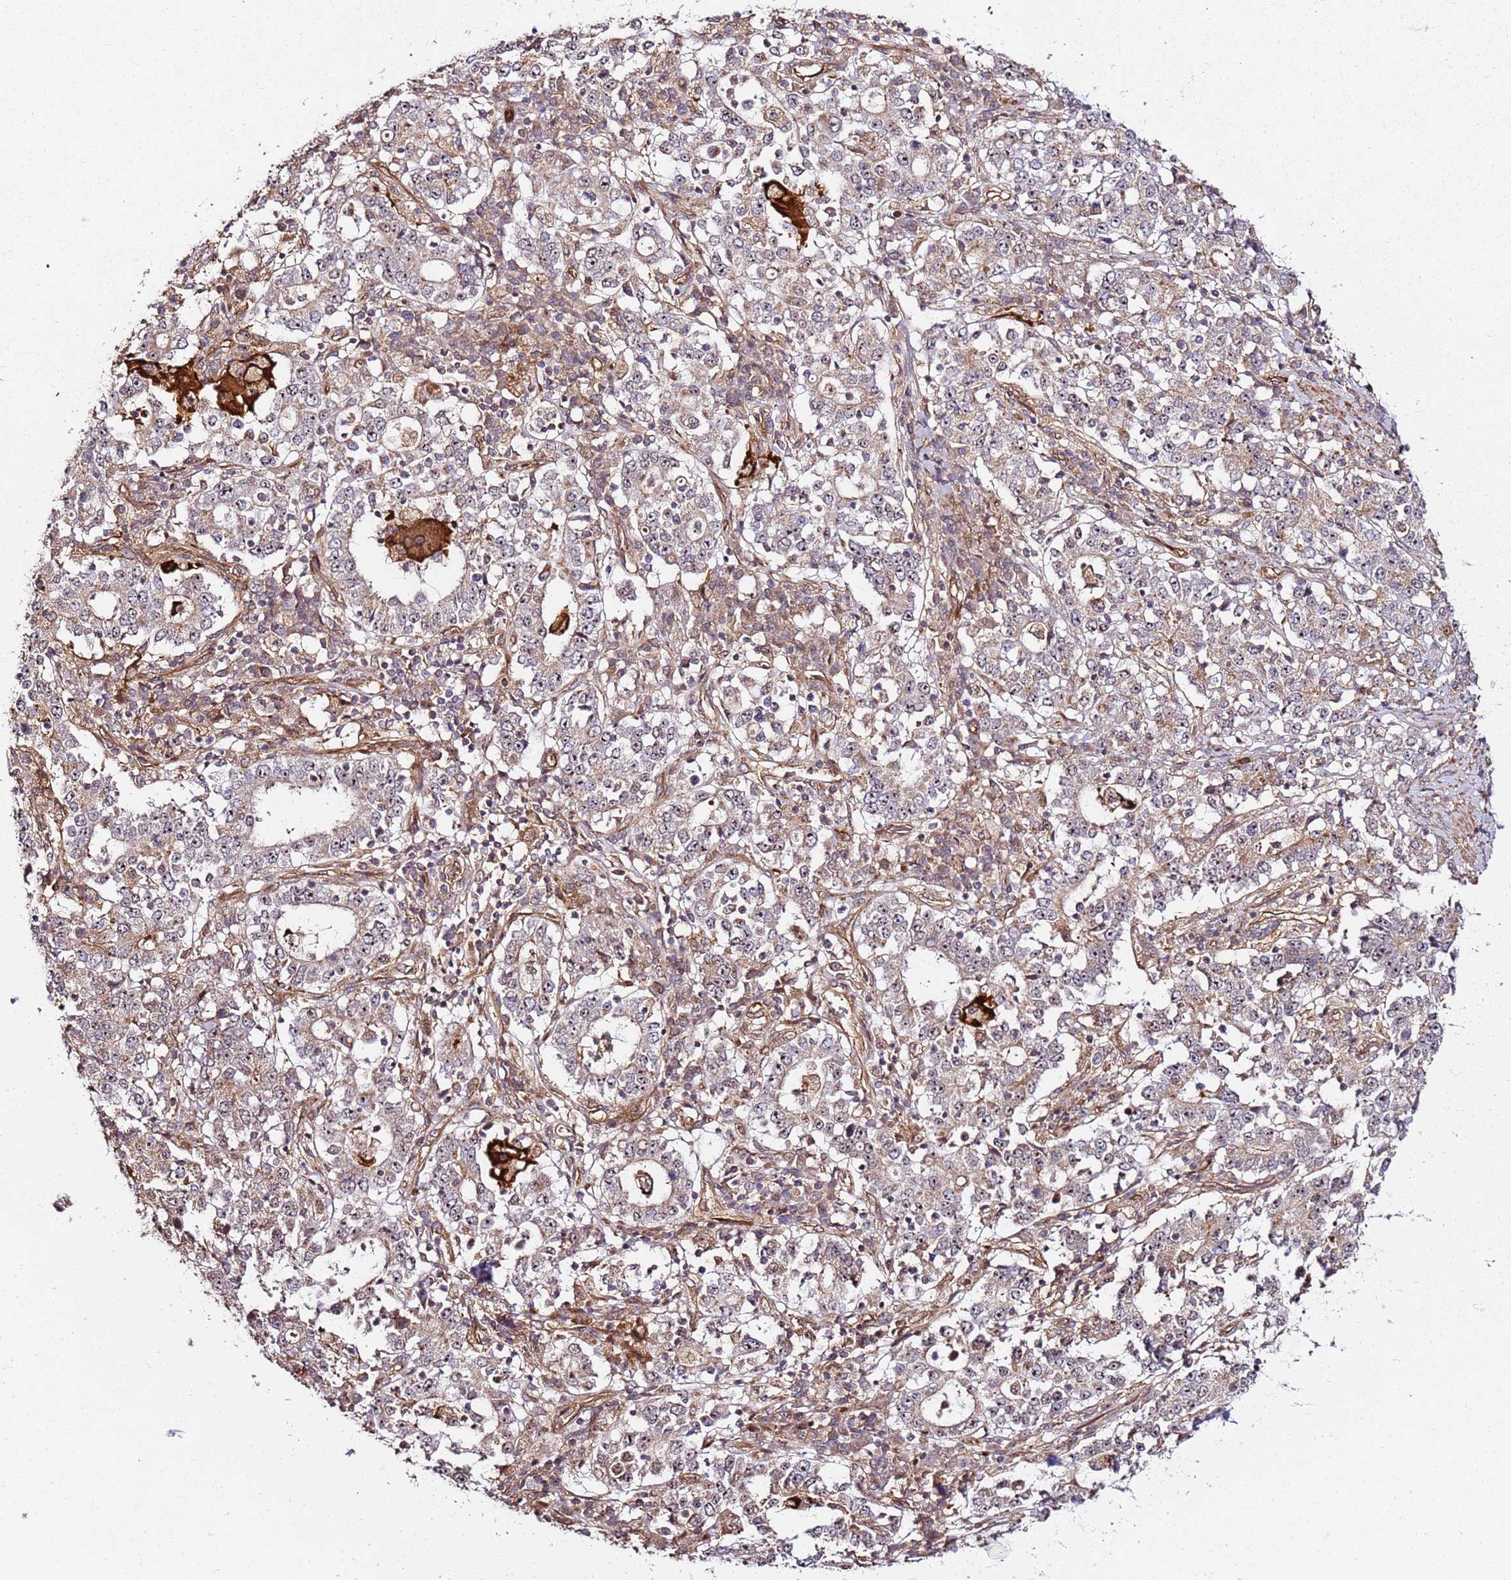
{"staining": {"intensity": "weak", "quantity": ">75%", "location": "cytoplasmic/membranous,nuclear"}, "tissue": "stomach cancer", "cell_type": "Tumor cells", "image_type": "cancer", "snomed": [{"axis": "morphology", "description": "Adenocarcinoma, NOS"}, {"axis": "topography", "description": "Stomach"}], "caption": "Adenocarcinoma (stomach) was stained to show a protein in brown. There is low levels of weak cytoplasmic/membranous and nuclear expression in approximately >75% of tumor cells.", "gene": "CCNYL1", "patient": {"sex": "male", "age": 59}}